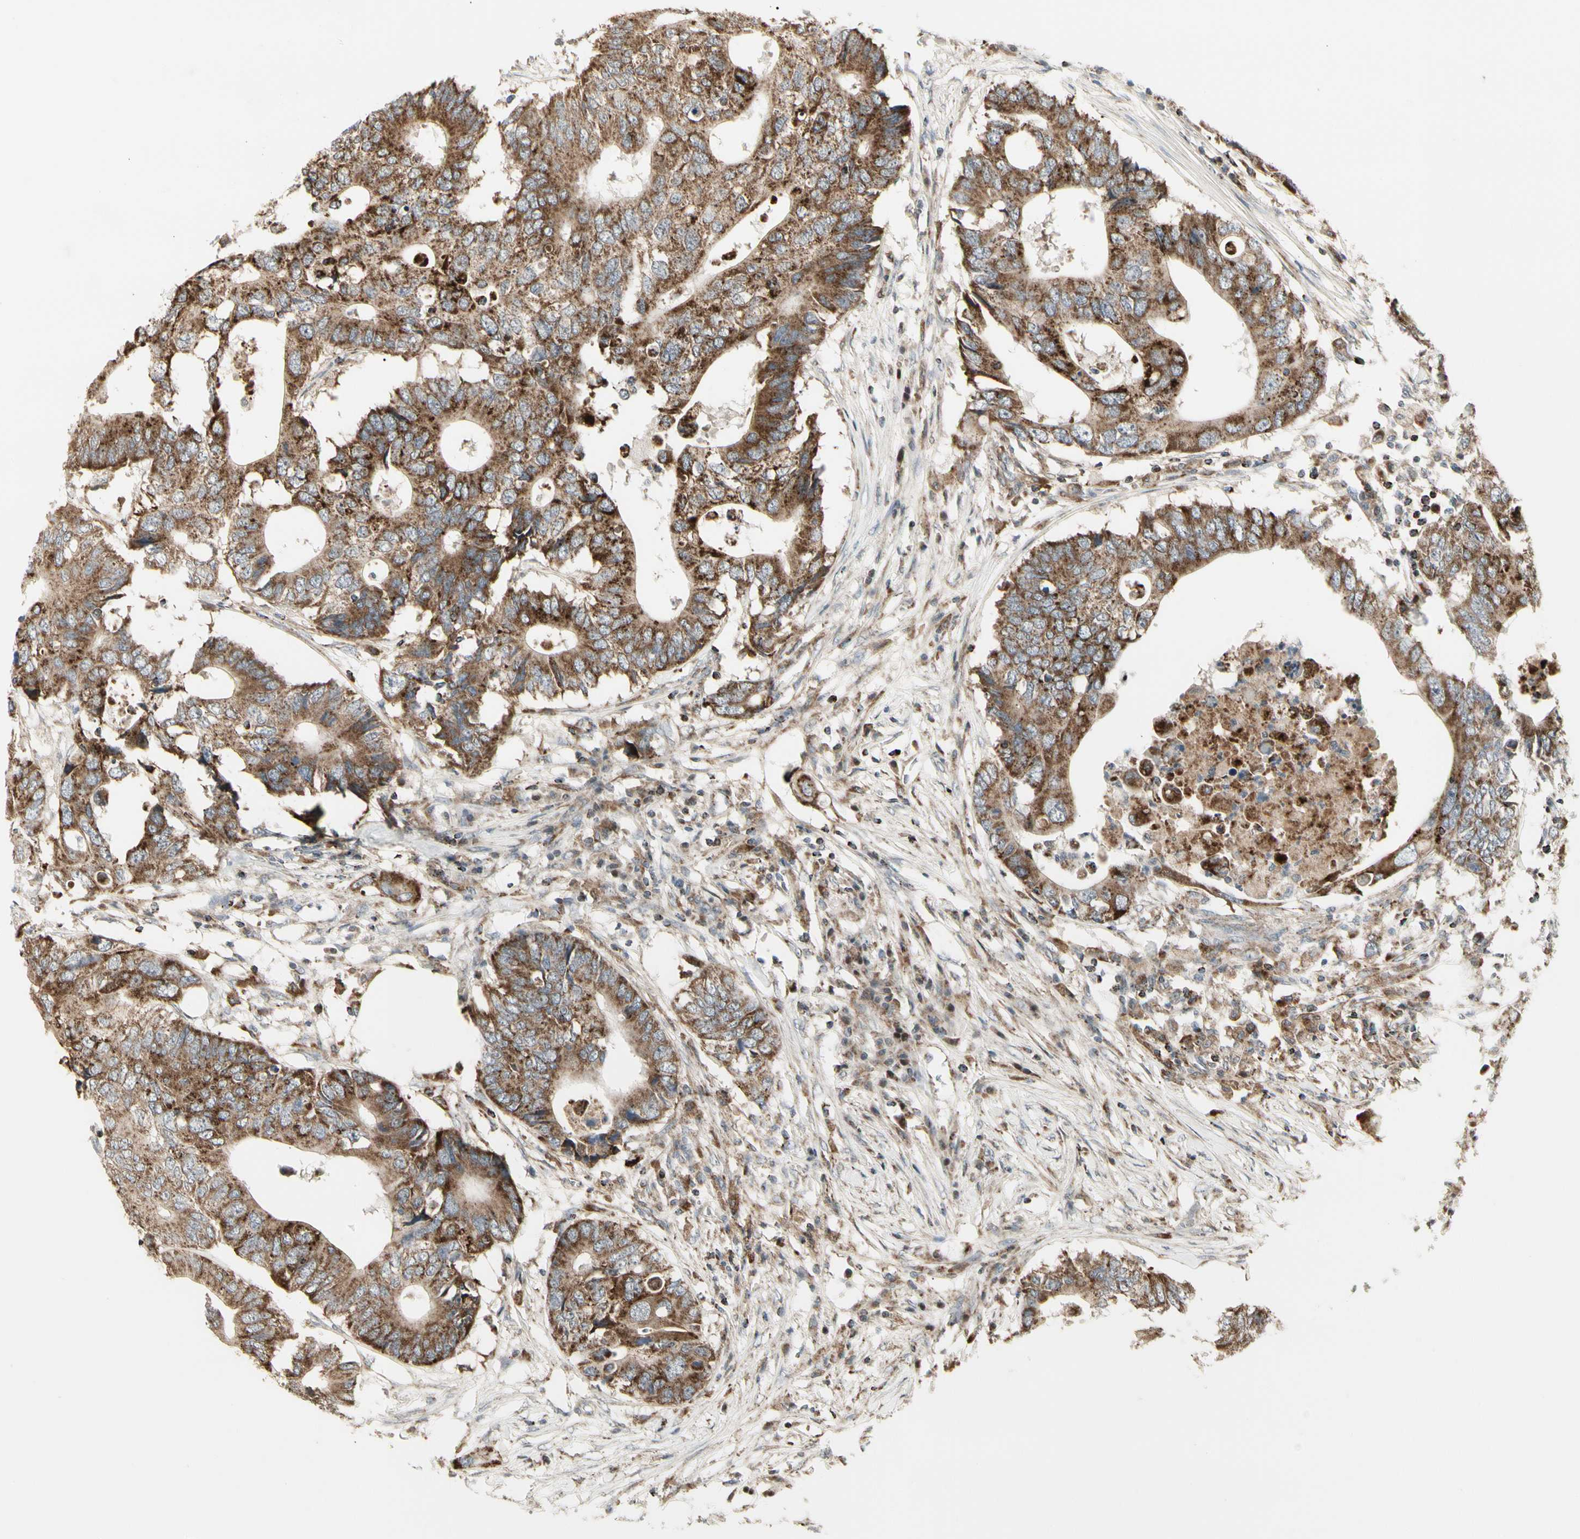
{"staining": {"intensity": "moderate", "quantity": ">75%", "location": "cytoplasmic/membranous"}, "tissue": "colorectal cancer", "cell_type": "Tumor cells", "image_type": "cancer", "snomed": [{"axis": "morphology", "description": "Adenocarcinoma, NOS"}, {"axis": "topography", "description": "Colon"}], "caption": "A high-resolution image shows immunohistochemistry staining of colorectal cancer, which displays moderate cytoplasmic/membranous staining in about >75% of tumor cells. (IHC, brightfield microscopy, high magnification).", "gene": "TMEM176A", "patient": {"sex": "male", "age": 71}}